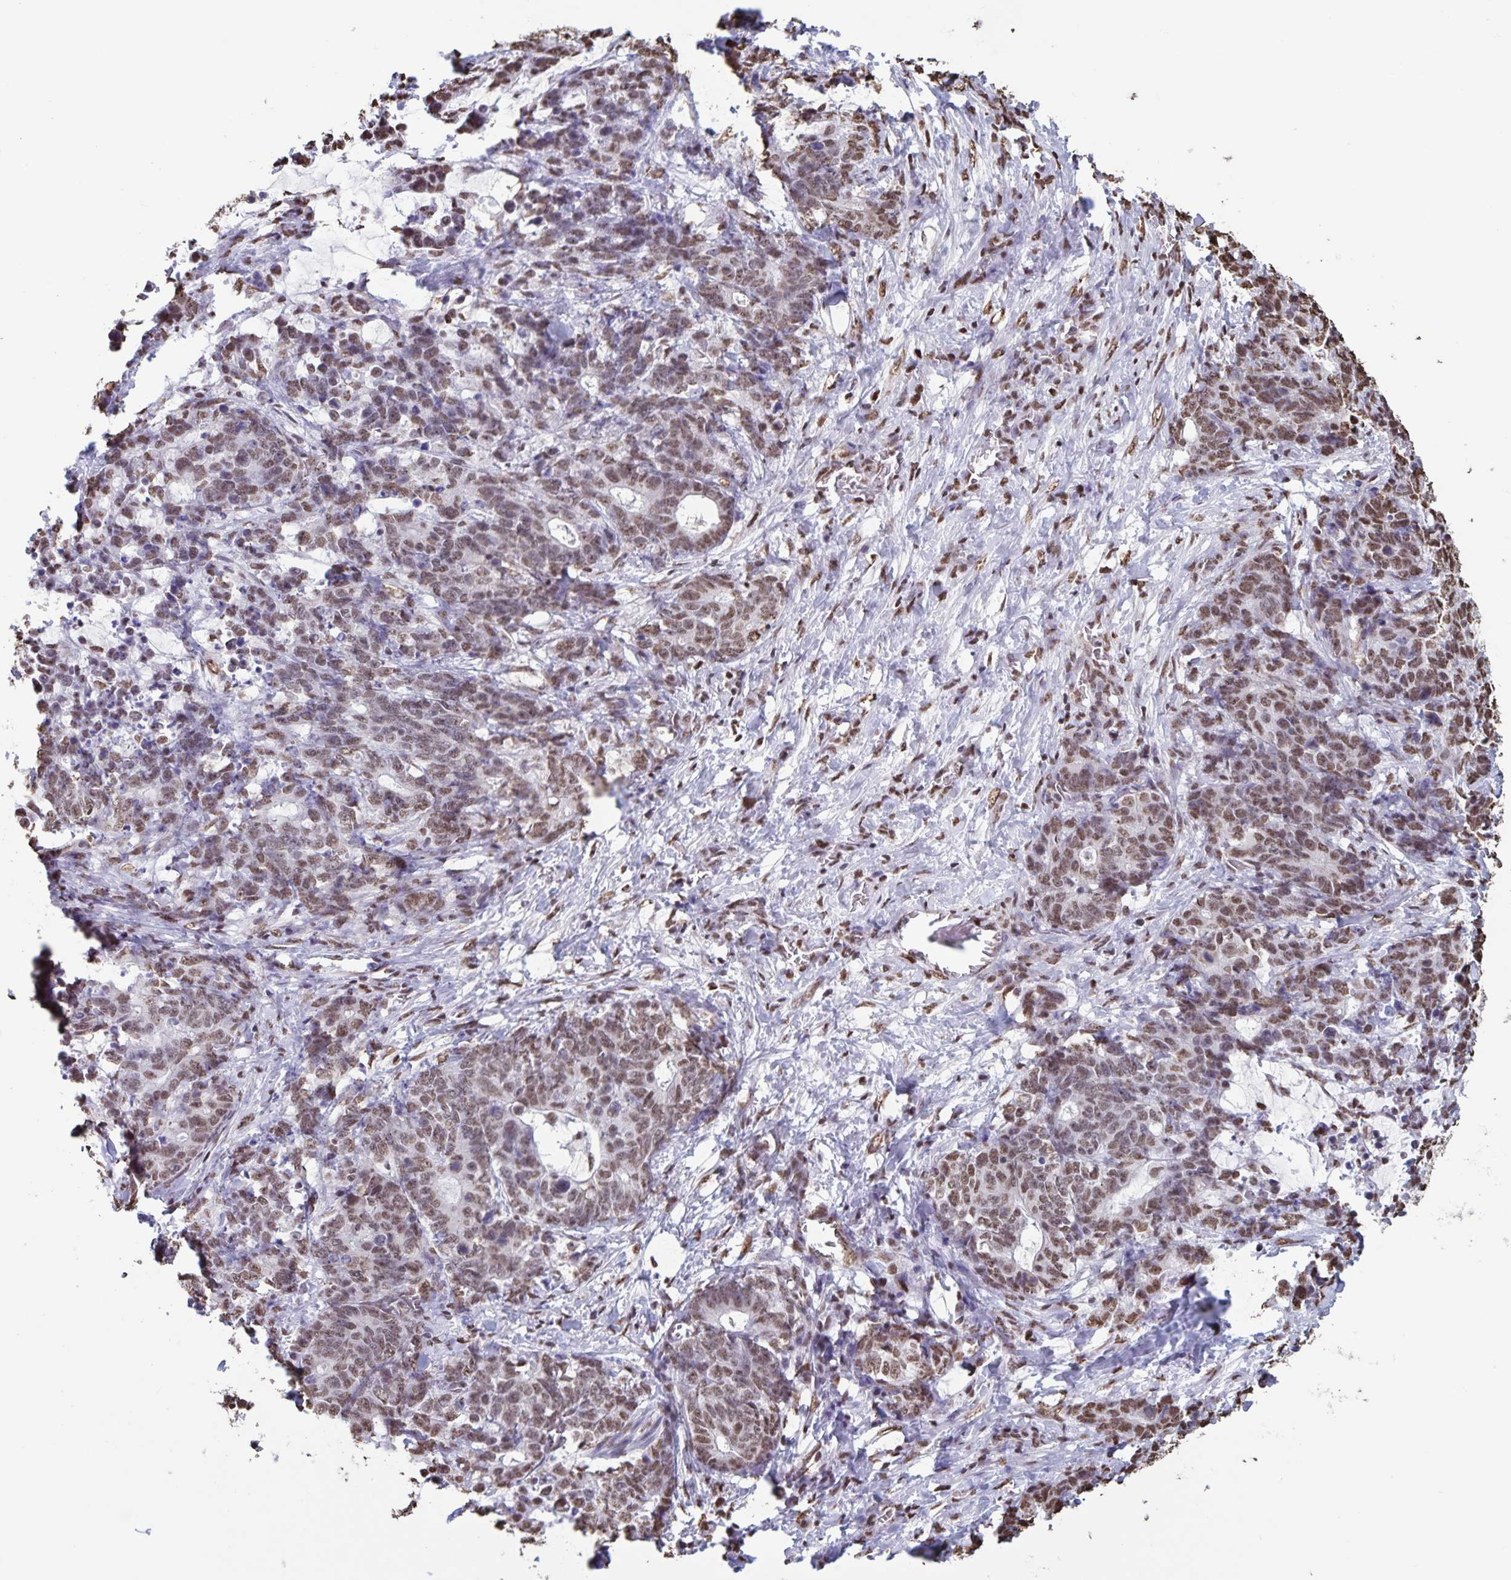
{"staining": {"intensity": "moderate", "quantity": "25%-75%", "location": "nuclear"}, "tissue": "stomach cancer", "cell_type": "Tumor cells", "image_type": "cancer", "snomed": [{"axis": "morphology", "description": "Normal tissue, NOS"}, {"axis": "morphology", "description": "Adenocarcinoma, NOS"}, {"axis": "topography", "description": "Stomach"}], "caption": "Moderate nuclear staining for a protein is seen in about 25%-75% of tumor cells of stomach cancer using IHC.", "gene": "DUT", "patient": {"sex": "female", "age": 64}}